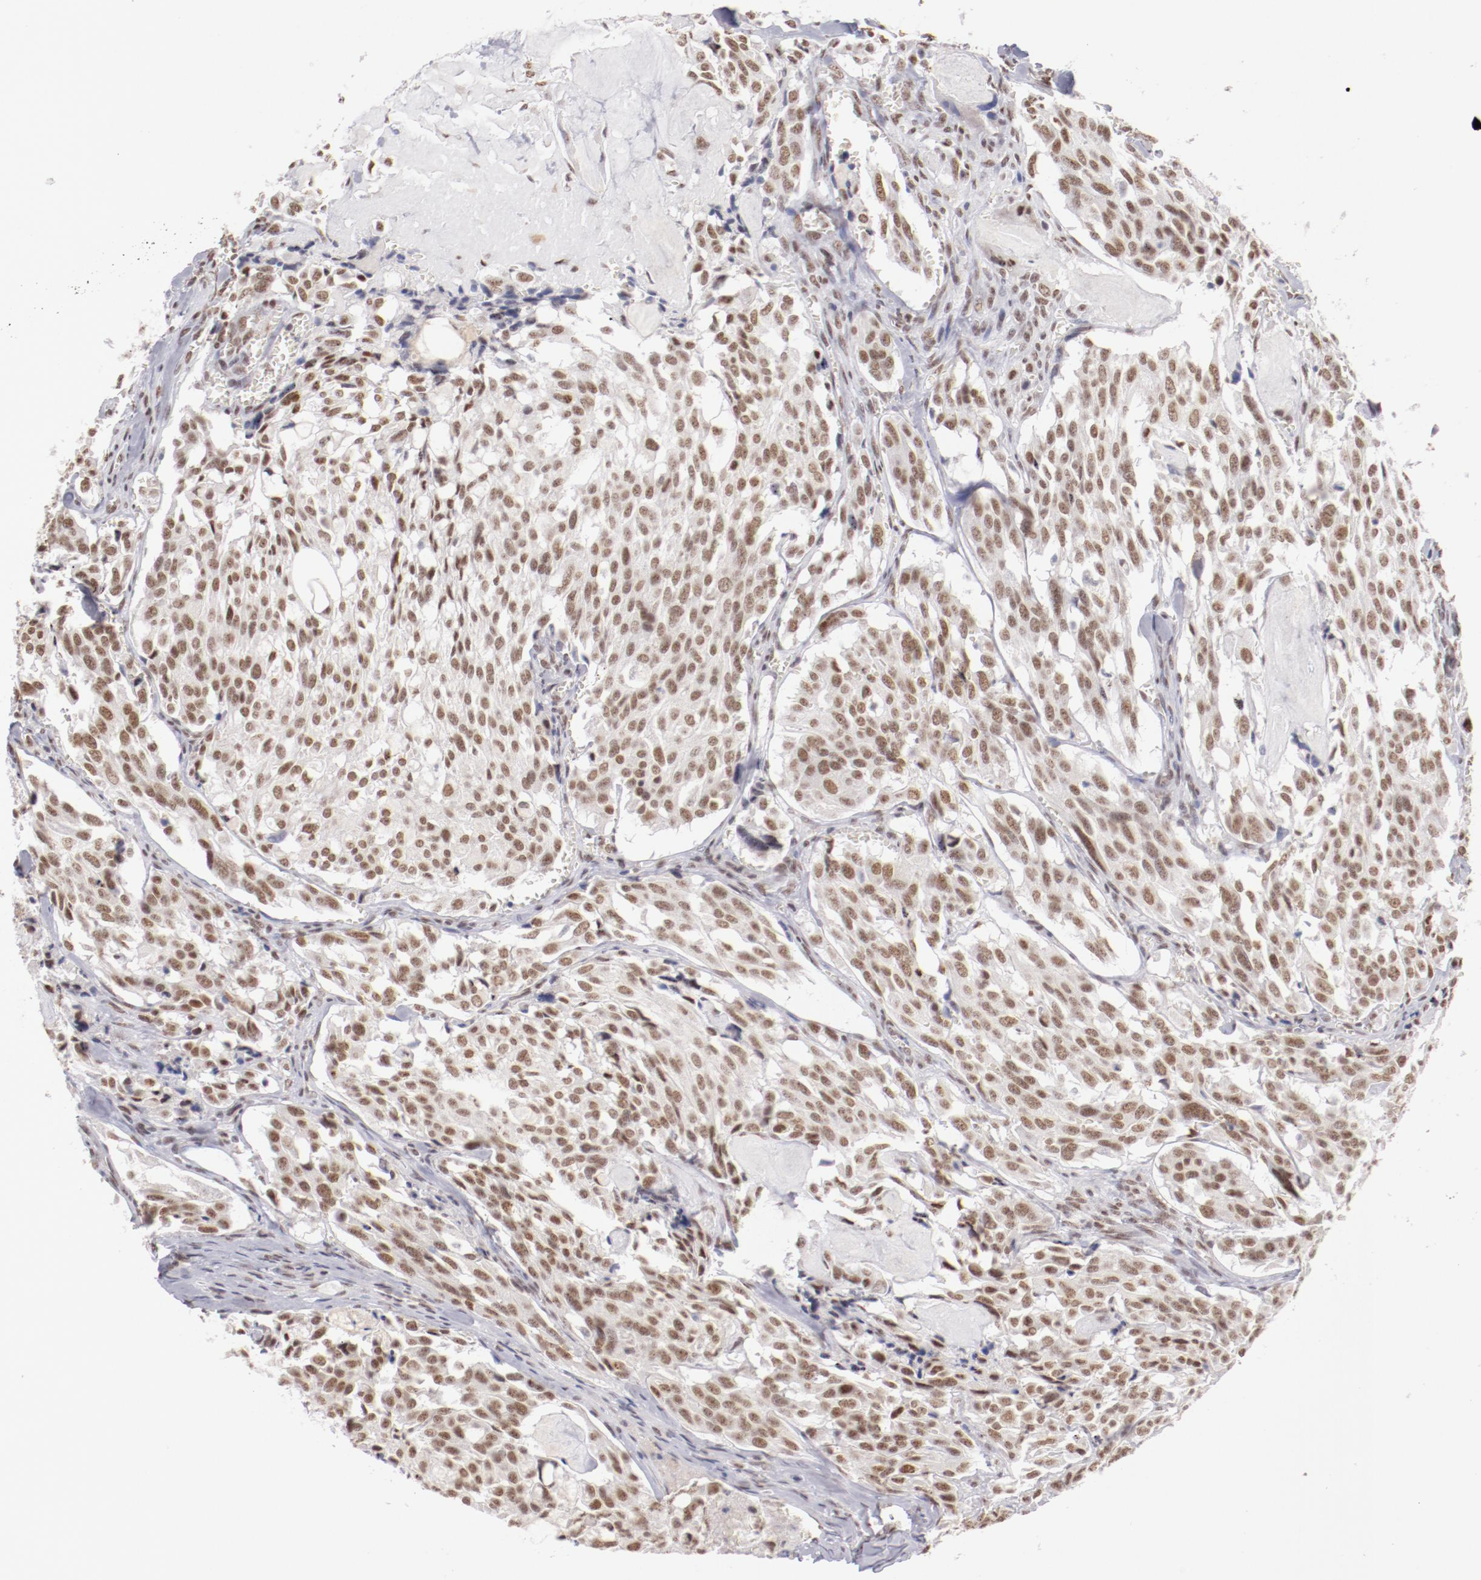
{"staining": {"intensity": "moderate", "quantity": ">75%", "location": "nuclear"}, "tissue": "thyroid cancer", "cell_type": "Tumor cells", "image_type": "cancer", "snomed": [{"axis": "morphology", "description": "Carcinoma, NOS"}, {"axis": "morphology", "description": "Carcinoid, malignant, NOS"}, {"axis": "topography", "description": "Thyroid gland"}], "caption": "Approximately >75% of tumor cells in human thyroid carcinoid (malignant) show moderate nuclear protein expression as visualized by brown immunohistochemical staining.", "gene": "TFAP4", "patient": {"sex": "male", "age": 33}}